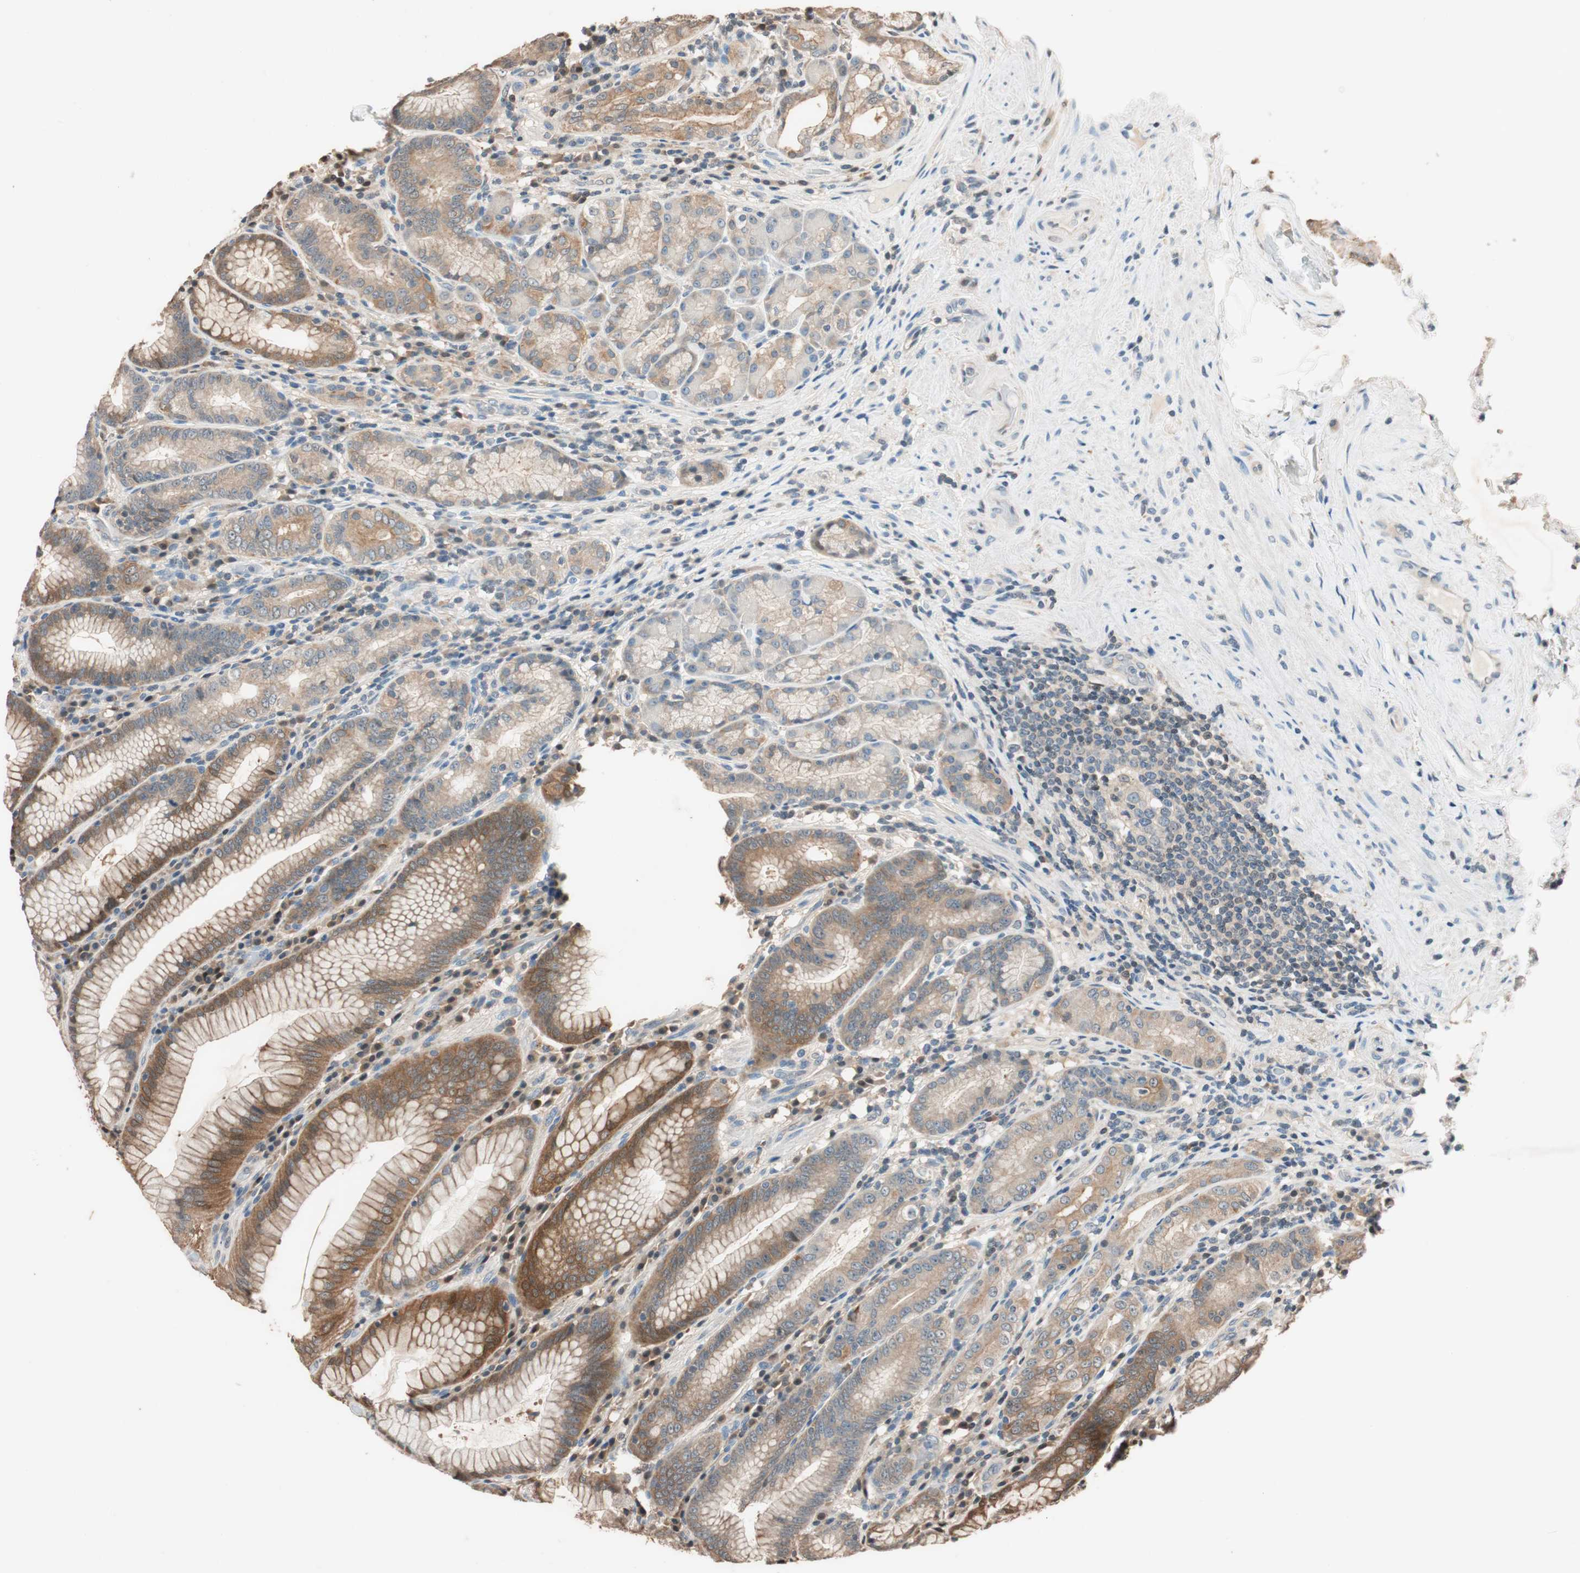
{"staining": {"intensity": "moderate", "quantity": "<25%", "location": "cytoplasmic/membranous"}, "tissue": "stomach", "cell_type": "Glandular cells", "image_type": "normal", "snomed": [{"axis": "morphology", "description": "Normal tissue, NOS"}, {"axis": "topography", "description": "Stomach, lower"}], "caption": "A low amount of moderate cytoplasmic/membranous positivity is identified in approximately <25% of glandular cells in normal stomach.", "gene": "SERPINB5", "patient": {"sex": "female", "age": 76}}